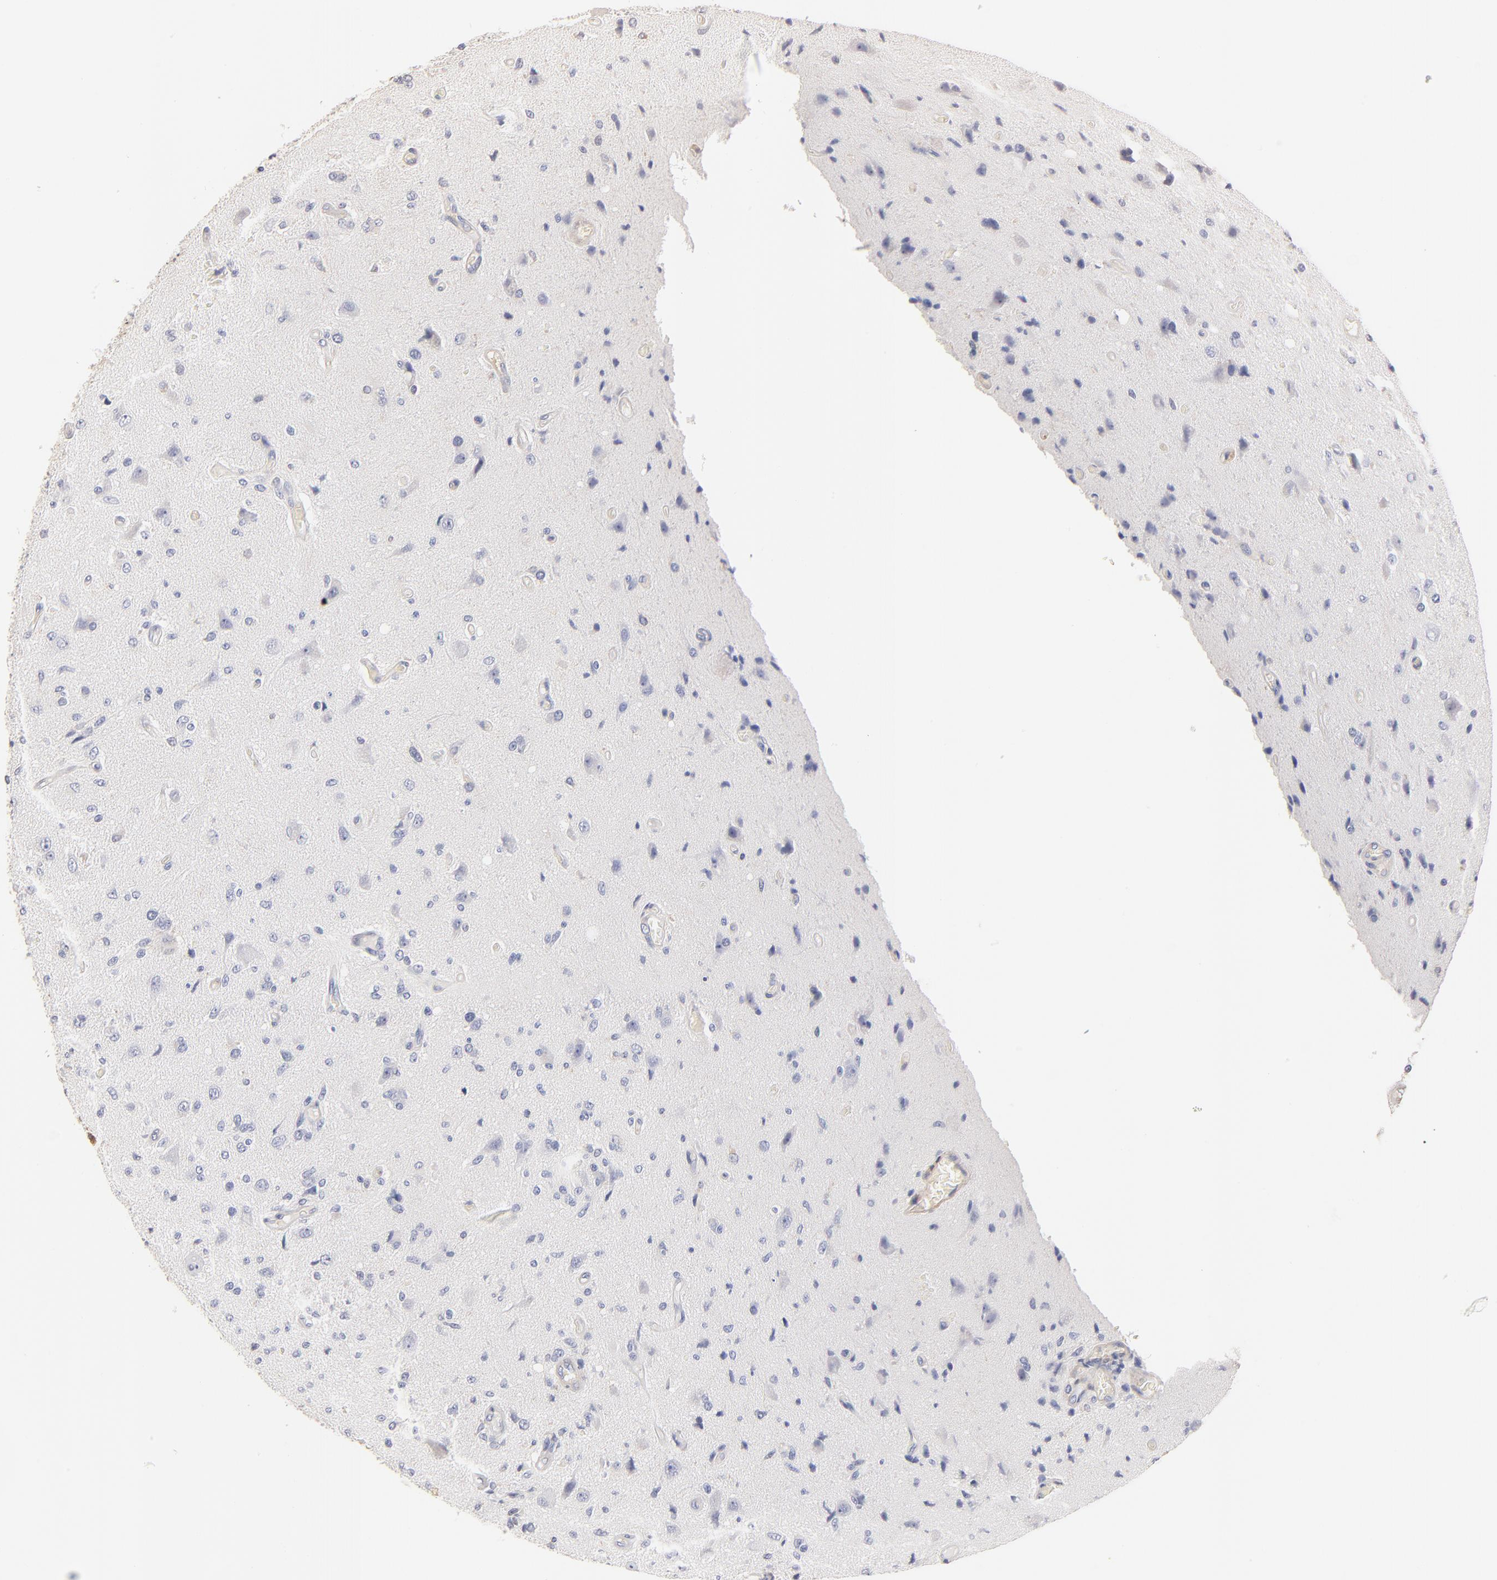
{"staining": {"intensity": "negative", "quantity": "none", "location": "none"}, "tissue": "glioma", "cell_type": "Tumor cells", "image_type": "cancer", "snomed": [{"axis": "morphology", "description": "Glioma, malignant, High grade"}, {"axis": "topography", "description": "Brain"}], "caption": "Tumor cells are negative for protein expression in human malignant glioma (high-grade). (Immunohistochemistry, brightfield microscopy, high magnification).", "gene": "ITGA8", "patient": {"sex": "male", "age": 72}}